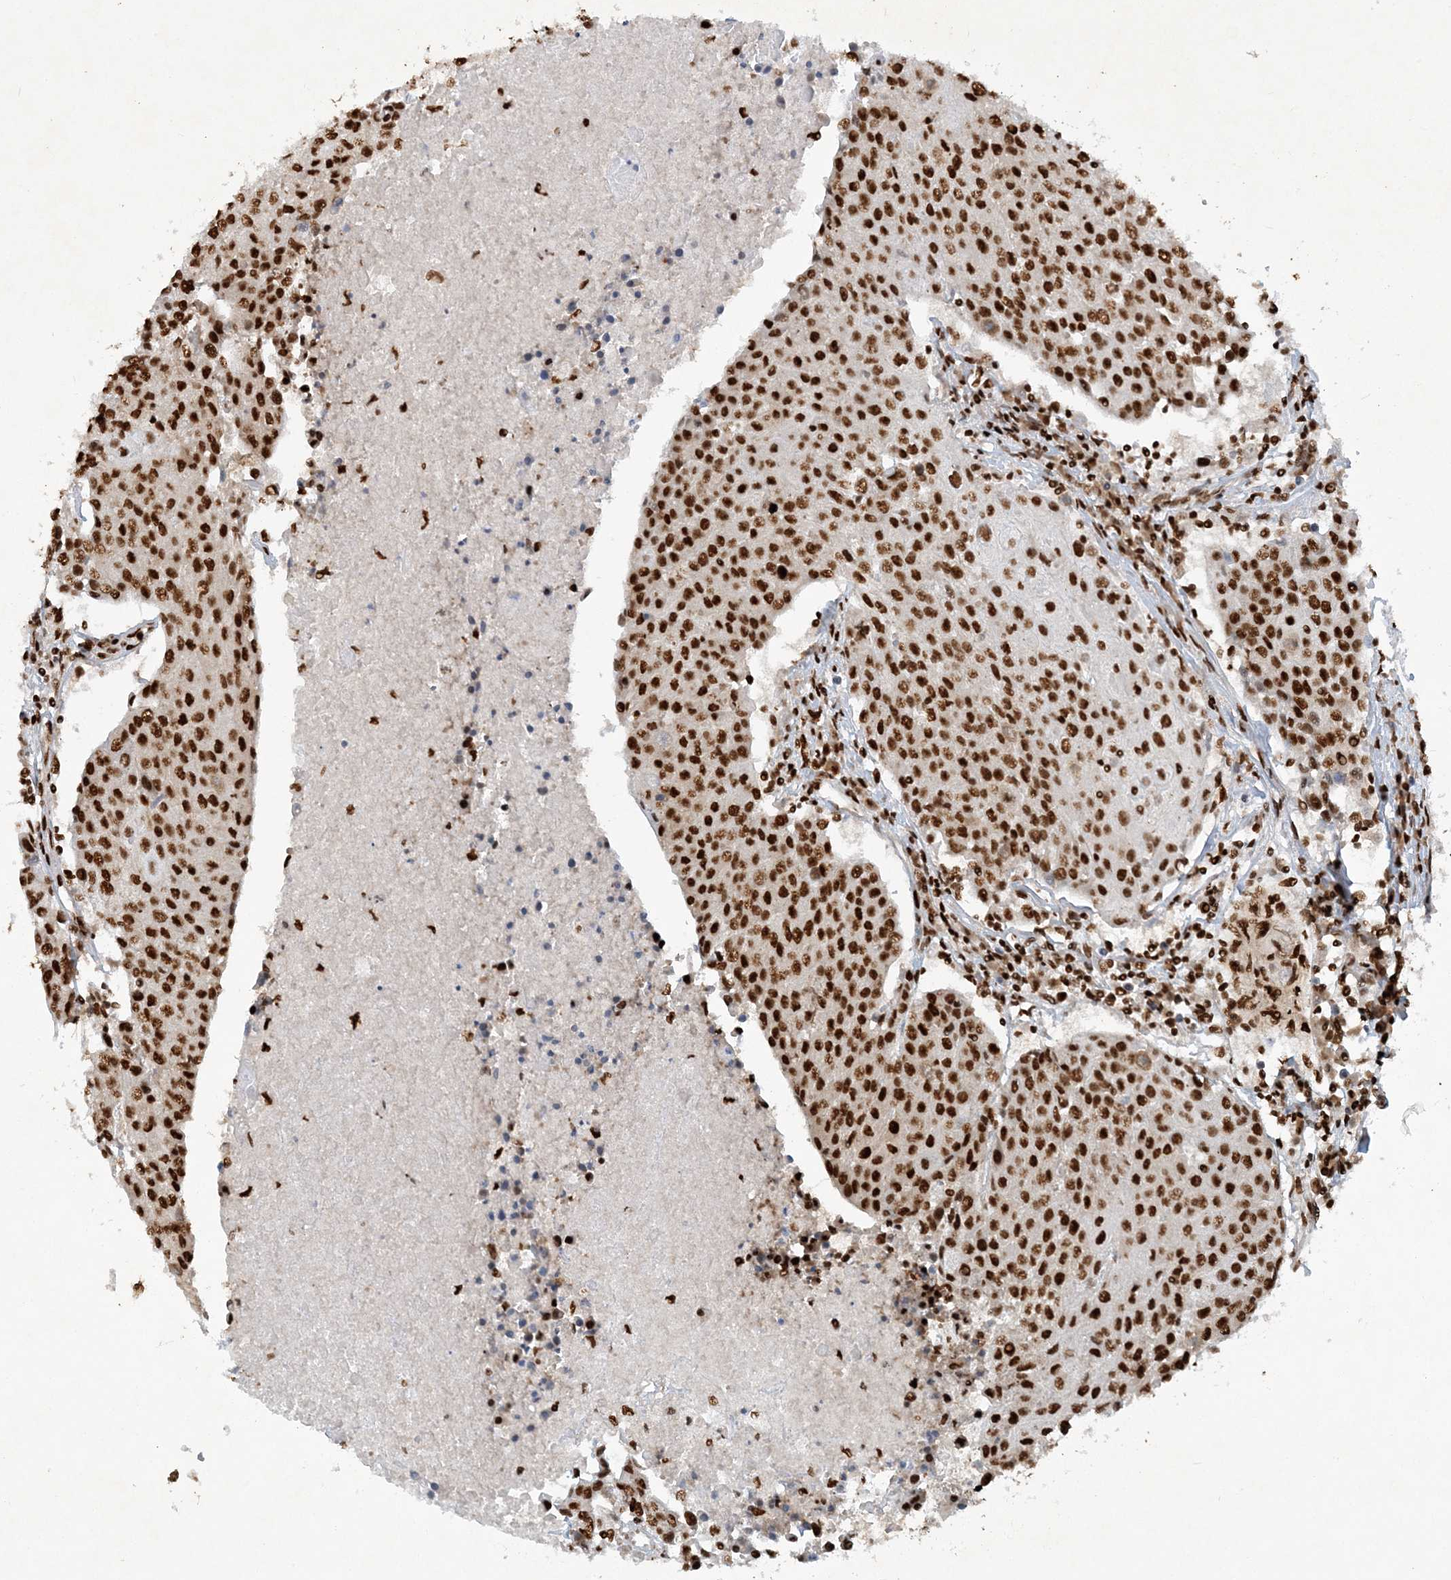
{"staining": {"intensity": "strong", "quantity": ">75%", "location": "nuclear"}, "tissue": "urothelial cancer", "cell_type": "Tumor cells", "image_type": "cancer", "snomed": [{"axis": "morphology", "description": "Urothelial carcinoma, High grade"}, {"axis": "topography", "description": "Urinary bladder"}], "caption": "Immunohistochemistry (IHC) (DAB (3,3'-diaminobenzidine)) staining of urothelial carcinoma (high-grade) reveals strong nuclear protein staining in about >75% of tumor cells.", "gene": "DELE1", "patient": {"sex": "female", "age": 85}}